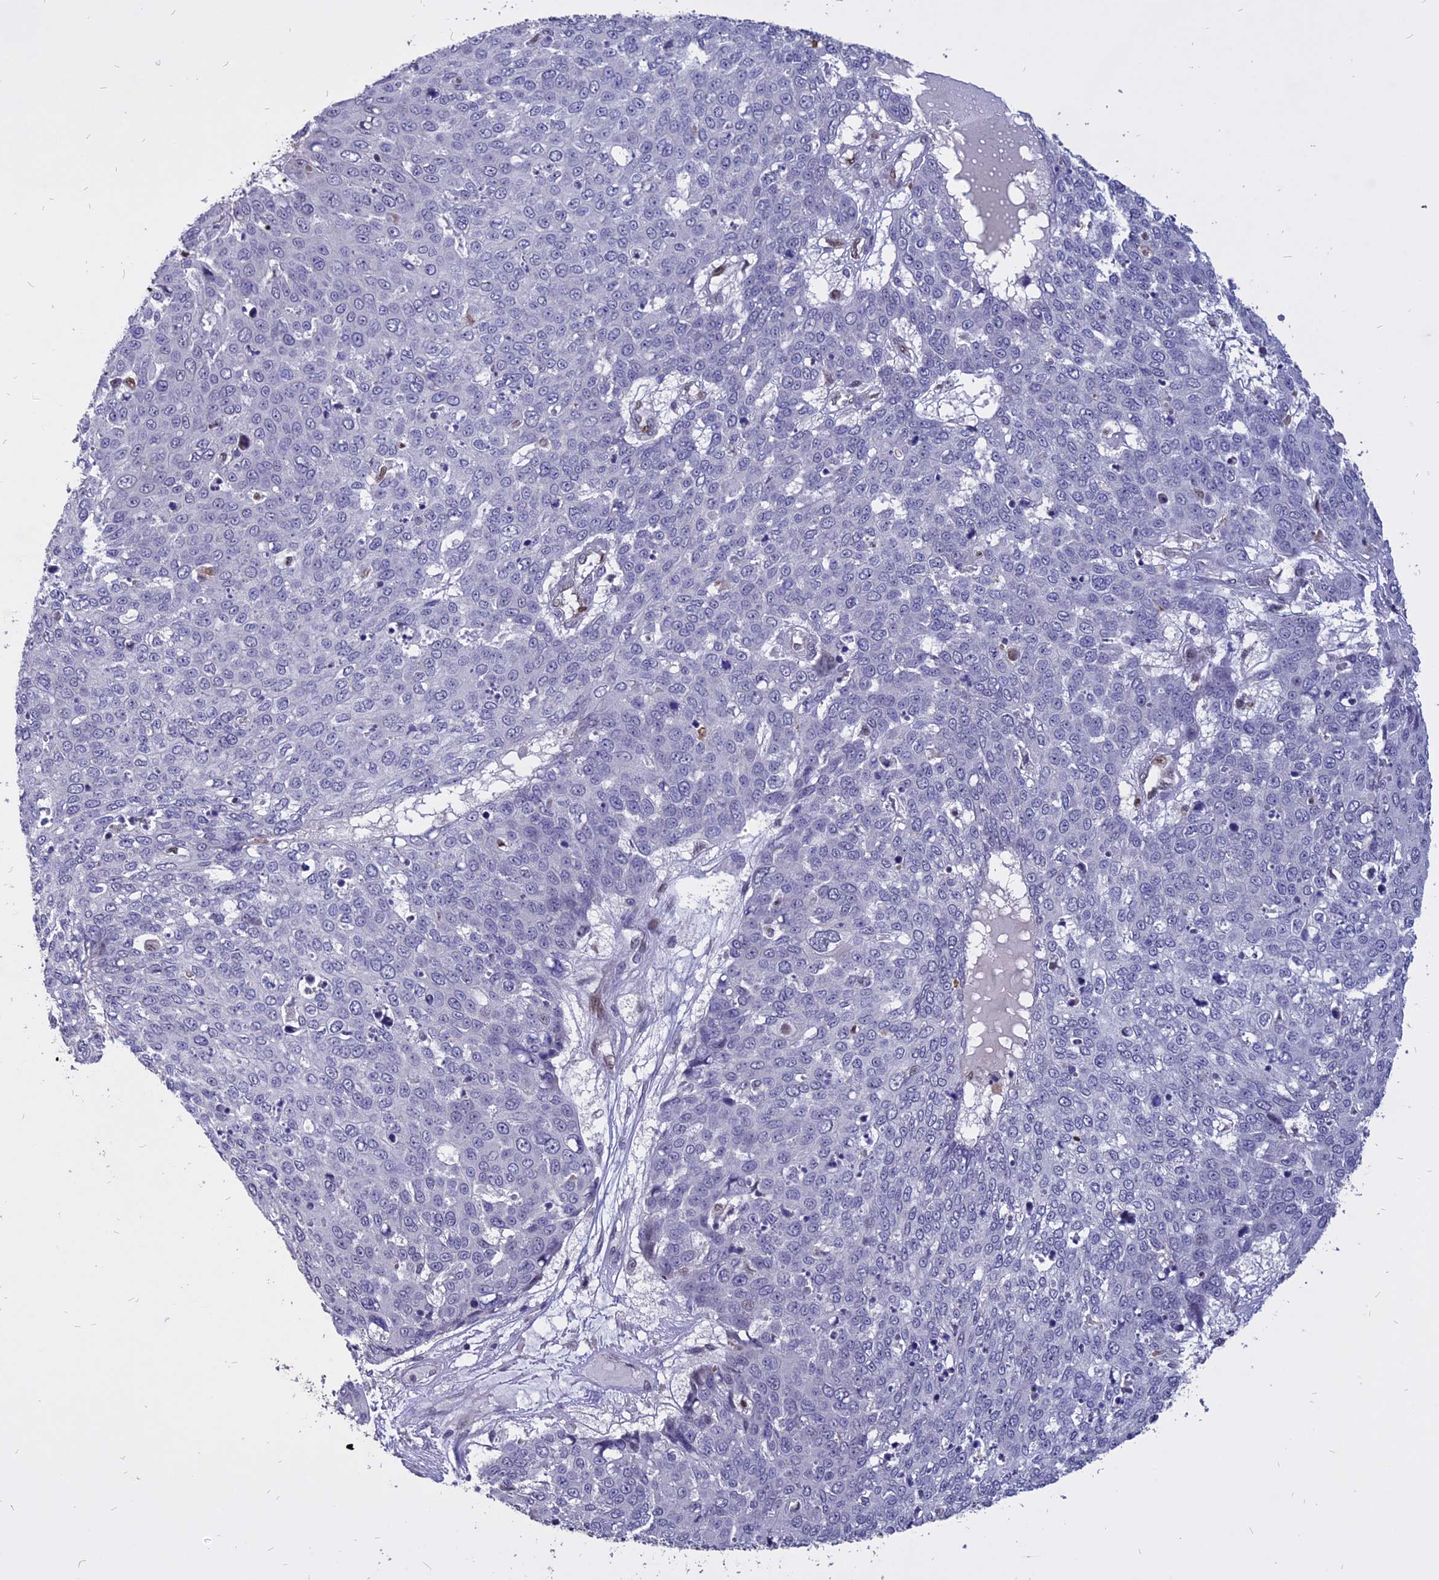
{"staining": {"intensity": "negative", "quantity": "none", "location": "none"}, "tissue": "skin cancer", "cell_type": "Tumor cells", "image_type": "cancer", "snomed": [{"axis": "morphology", "description": "Squamous cell carcinoma, NOS"}, {"axis": "topography", "description": "Skin"}], "caption": "Protein analysis of squamous cell carcinoma (skin) reveals no significant expression in tumor cells.", "gene": "TMEM263", "patient": {"sex": "male", "age": 71}}